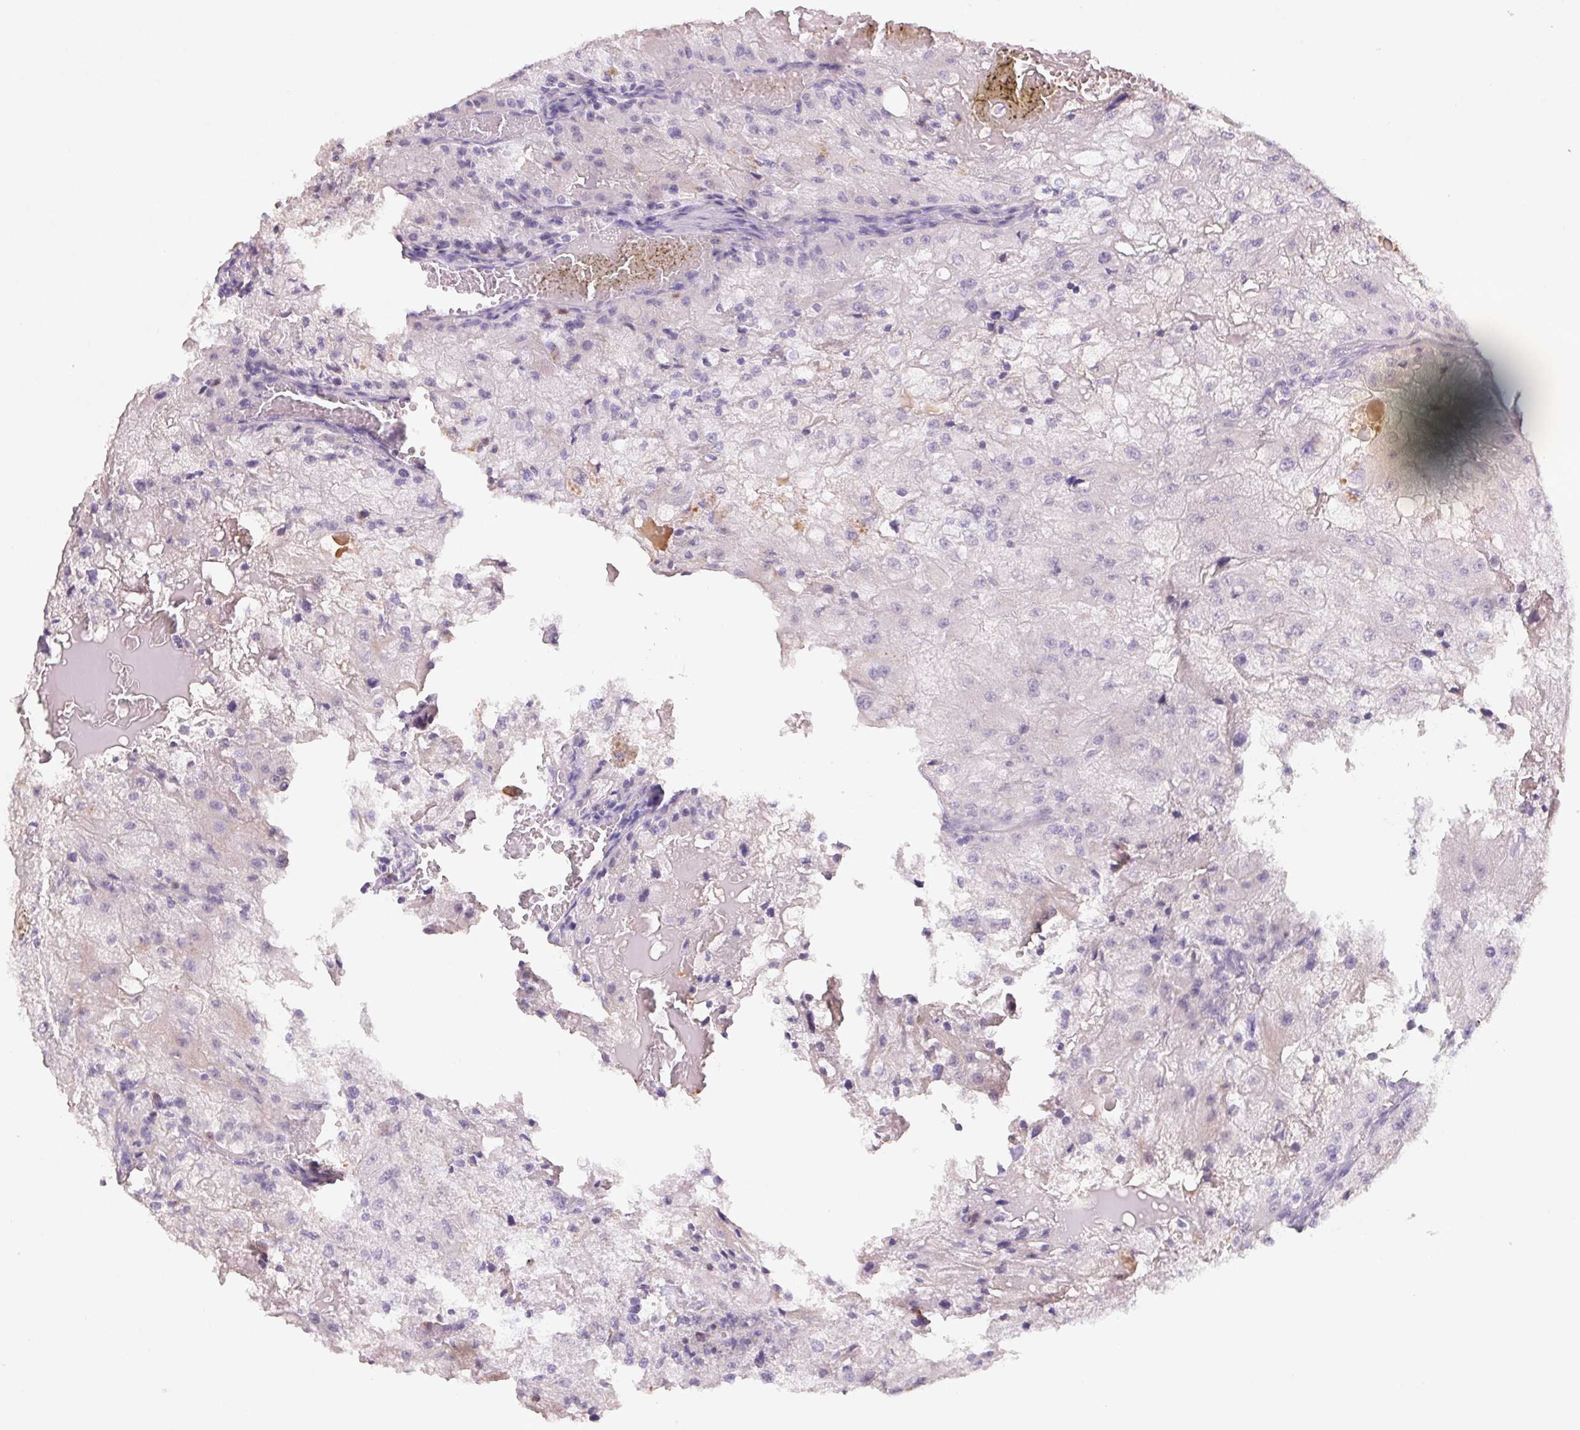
{"staining": {"intensity": "negative", "quantity": "none", "location": "none"}, "tissue": "renal cancer", "cell_type": "Tumor cells", "image_type": "cancer", "snomed": [{"axis": "morphology", "description": "Adenocarcinoma, NOS"}, {"axis": "topography", "description": "Kidney"}], "caption": "Immunohistochemical staining of human renal adenocarcinoma exhibits no significant positivity in tumor cells. (Brightfield microscopy of DAB (3,3'-diaminobenzidine) immunohistochemistry (IHC) at high magnification).", "gene": "KIF26A", "patient": {"sex": "female", "age": 74}}